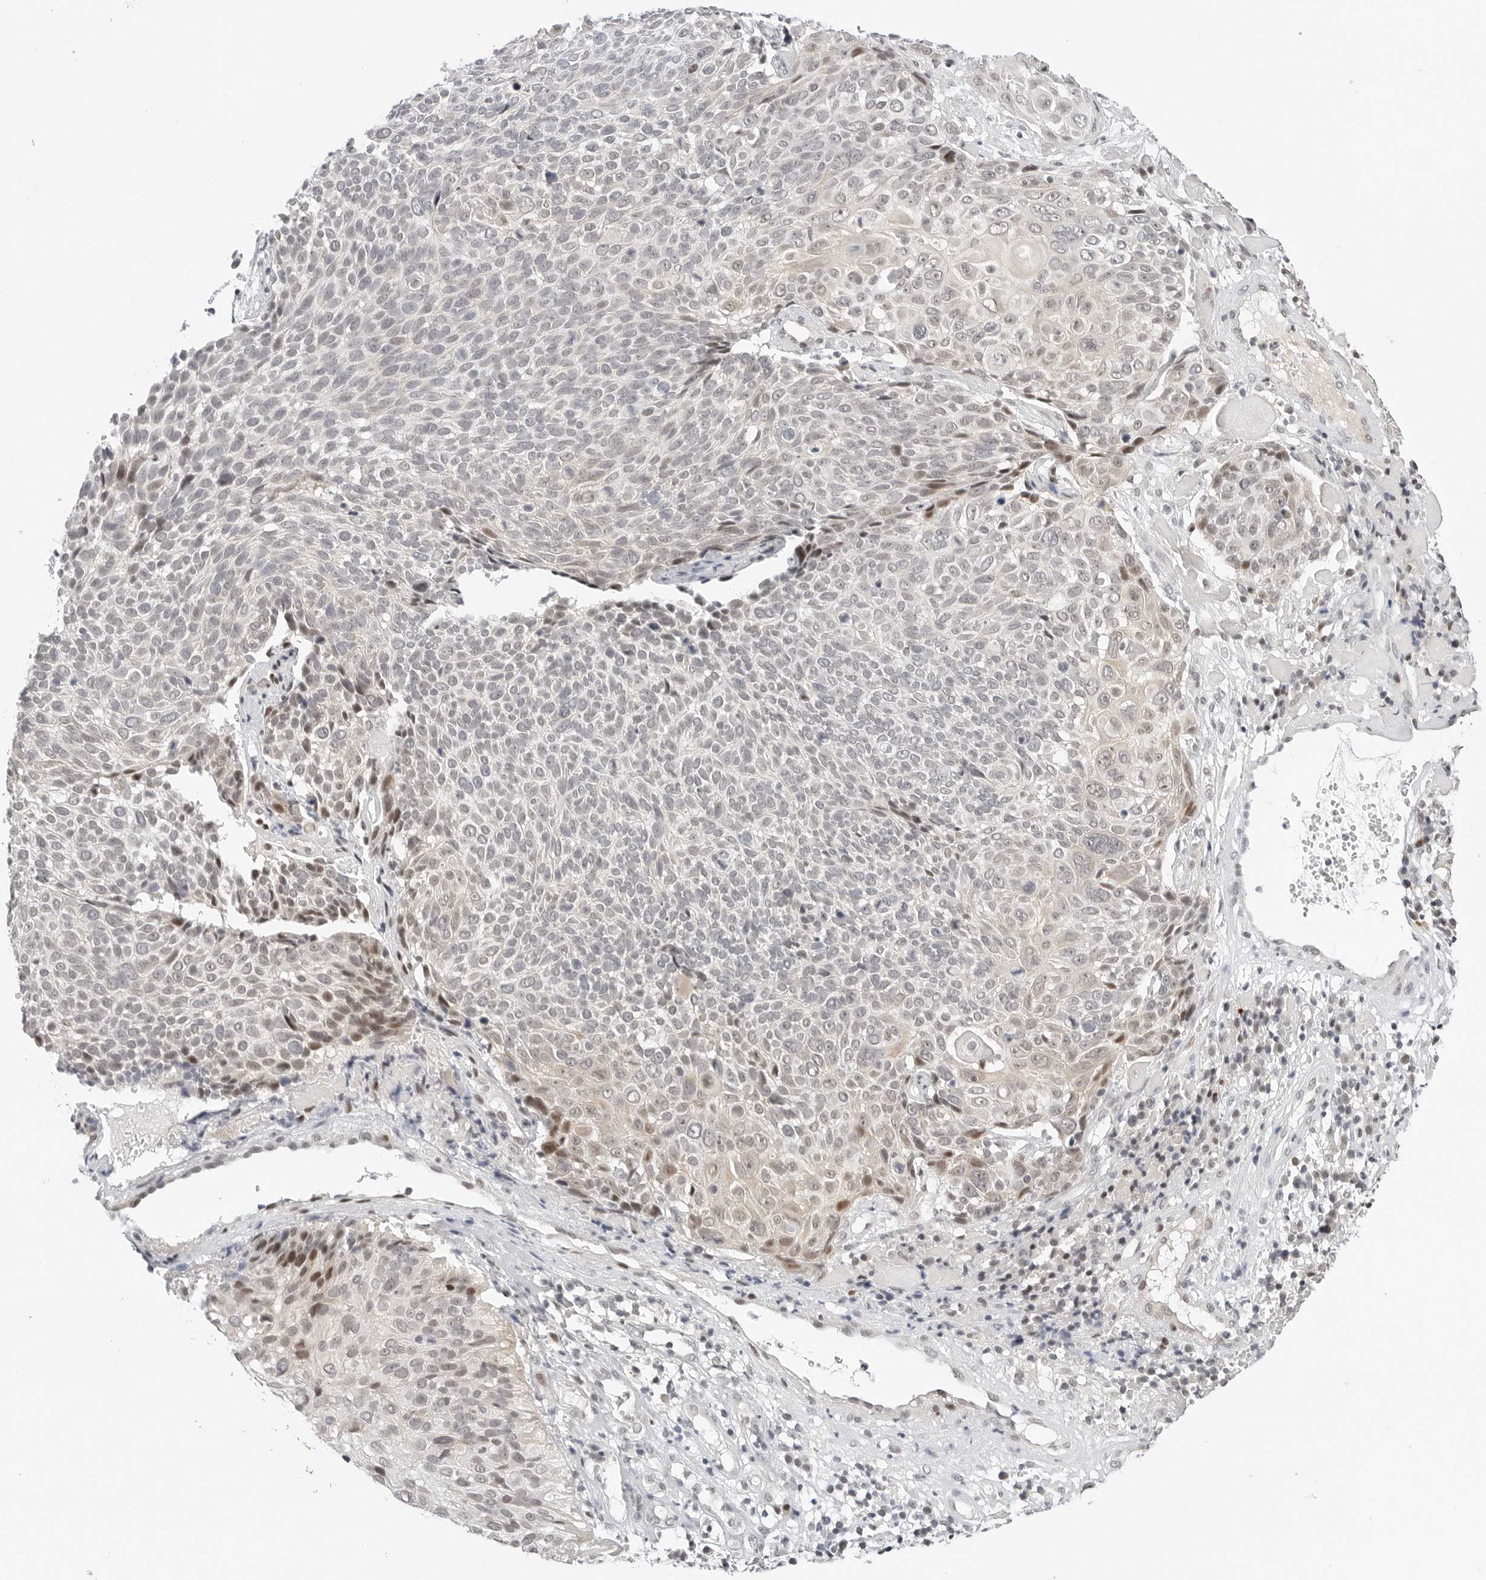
{"staining": {"intensity": "moderate", "quantity": "<25%", "location": "nuclear"}, "tissue": "cervical cancer", "cell_type": "Tumor cells", "image_type": "cancer", "snomed": [{"axis": "morphology", "description": "Squamous cell carcinoma, NOS"}, {"axis": "topography", "description": "Cervix"}], "caption": "Immunohistochemistry (IHC) staining of cervical cancer (squamous cell carcinoma), which exhibits low levels of moderate nuclear staining in about <25% of tumor cells indicating moderate nuclear protein staining. The staining was performed using DAB (3,3'-diaminobenzidine) (brown) for protein detection and nuclei were counterstained in hematoxylin (blue).", "gene": "TSEN2", "patient": {"sex": "female", "age": 74}}